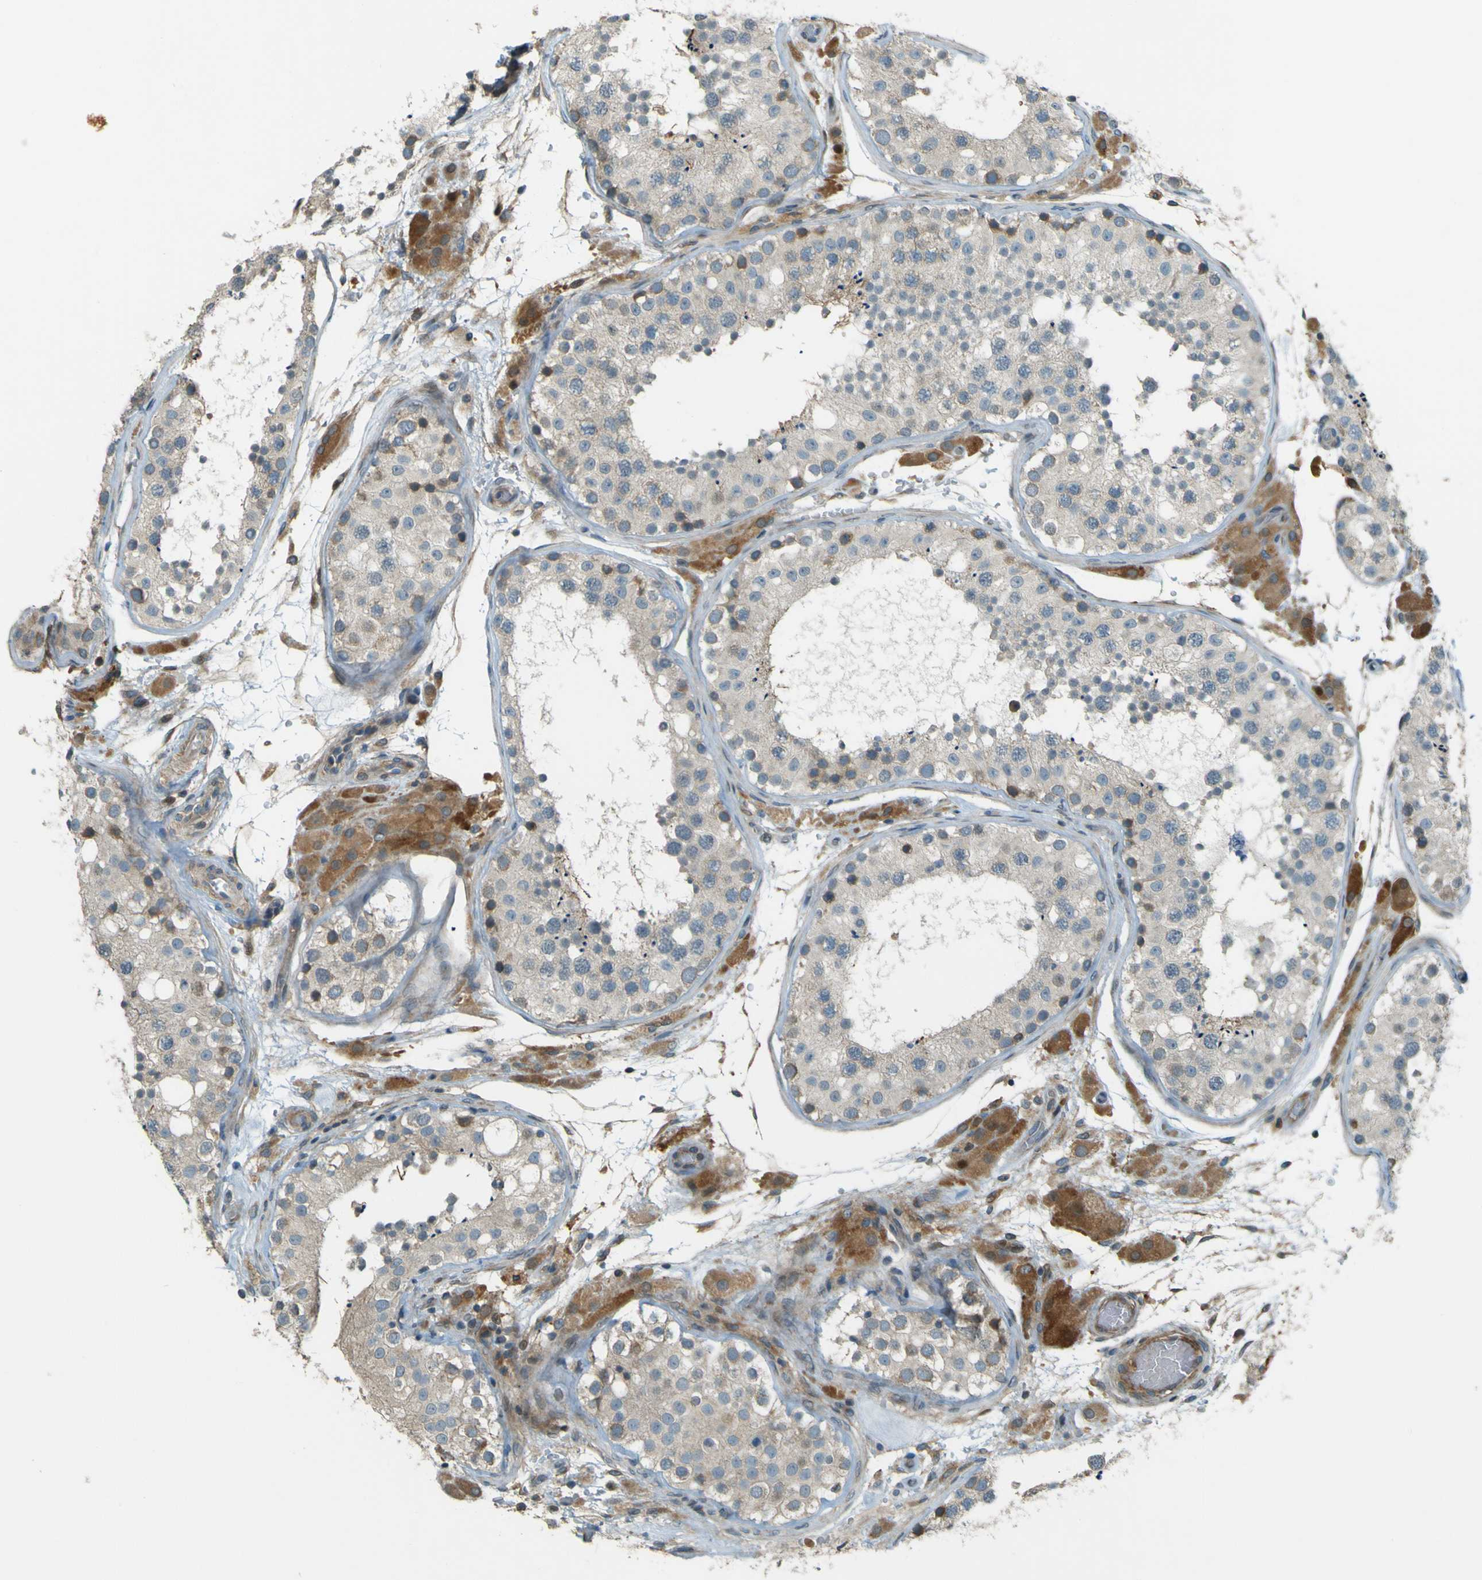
{"staining": {"intensity": "weak", "quantity": "25%-75%", "location": "cytoplasmic/membranous"}, "tissue": "testis", "cell_type": "Cells in seminiferous ducts", "image_type": "normal", "snomed": [{"axis": "morphology", "description": "Normal tissue, NOS"}, {"axis": "topography", "description": "Testis"}], "caption": "Immunohistochemical staining of unremarkable testis exhibits low levels of weak cytoplasmic/membranous positivity in approximately 25%-75% of cells in seminiferous ducts.", "gene": "LPCAT1", "patient": {"sex": "male", "age": 26}}